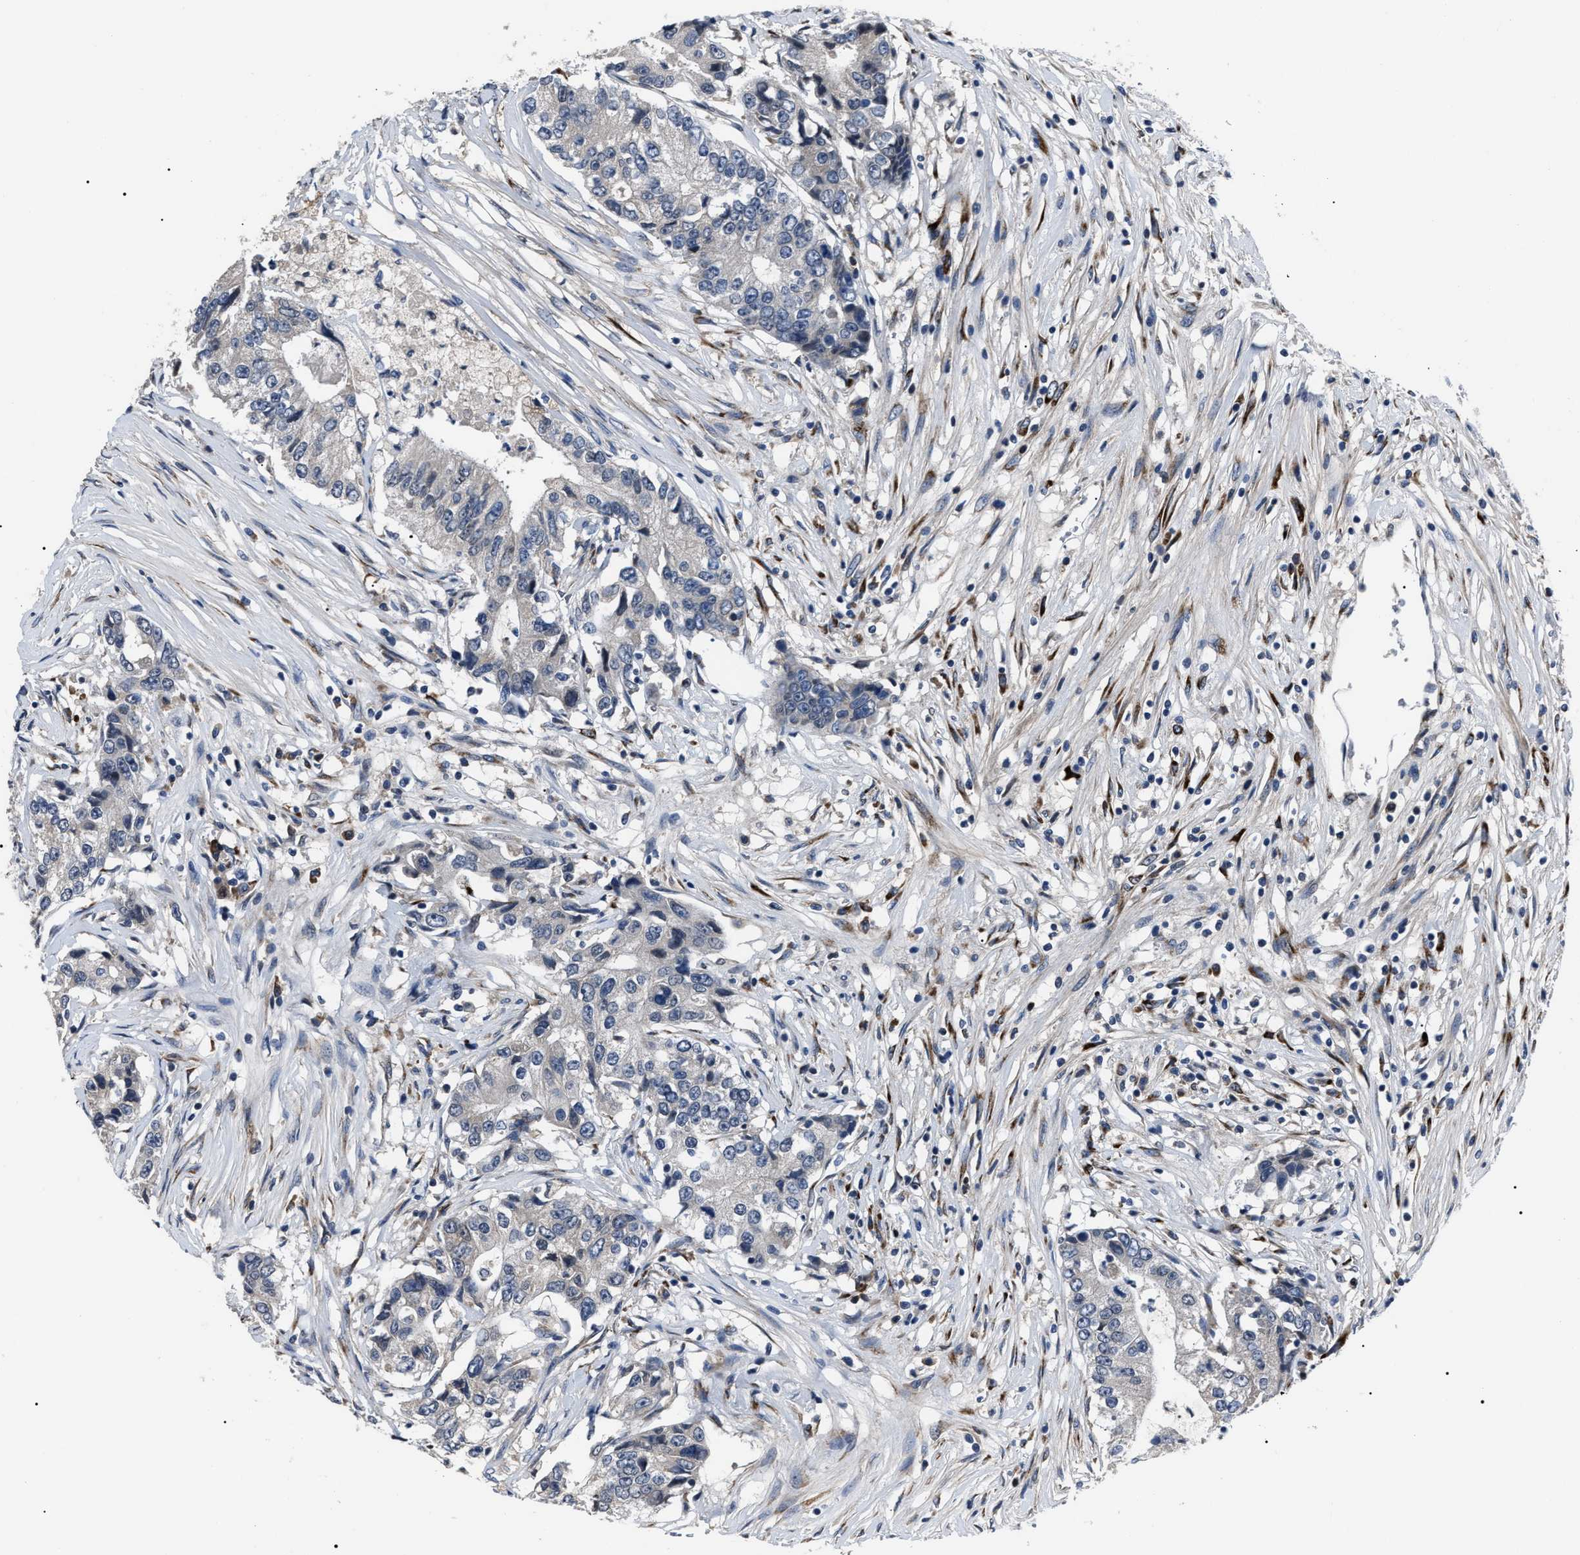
{"staining": {"intensity": "negative", "quantity": "none", "location": "none"}, "tissue": "colorectal cancer", "cell_type": "Tumor cells", "image_type": "cancer", "snomed": [{"axis": "morphology", "description": "Adenocarcinoma, NOS"}, {"axis": "topography", "description": "Colon"}], "caption": "Protein analysis of colorectal cancer (adenocarcinoma) reveals no significant expression in tumor cells.", "gene": "LRRC14", "patient": {"sex": "female", "age": 77}}